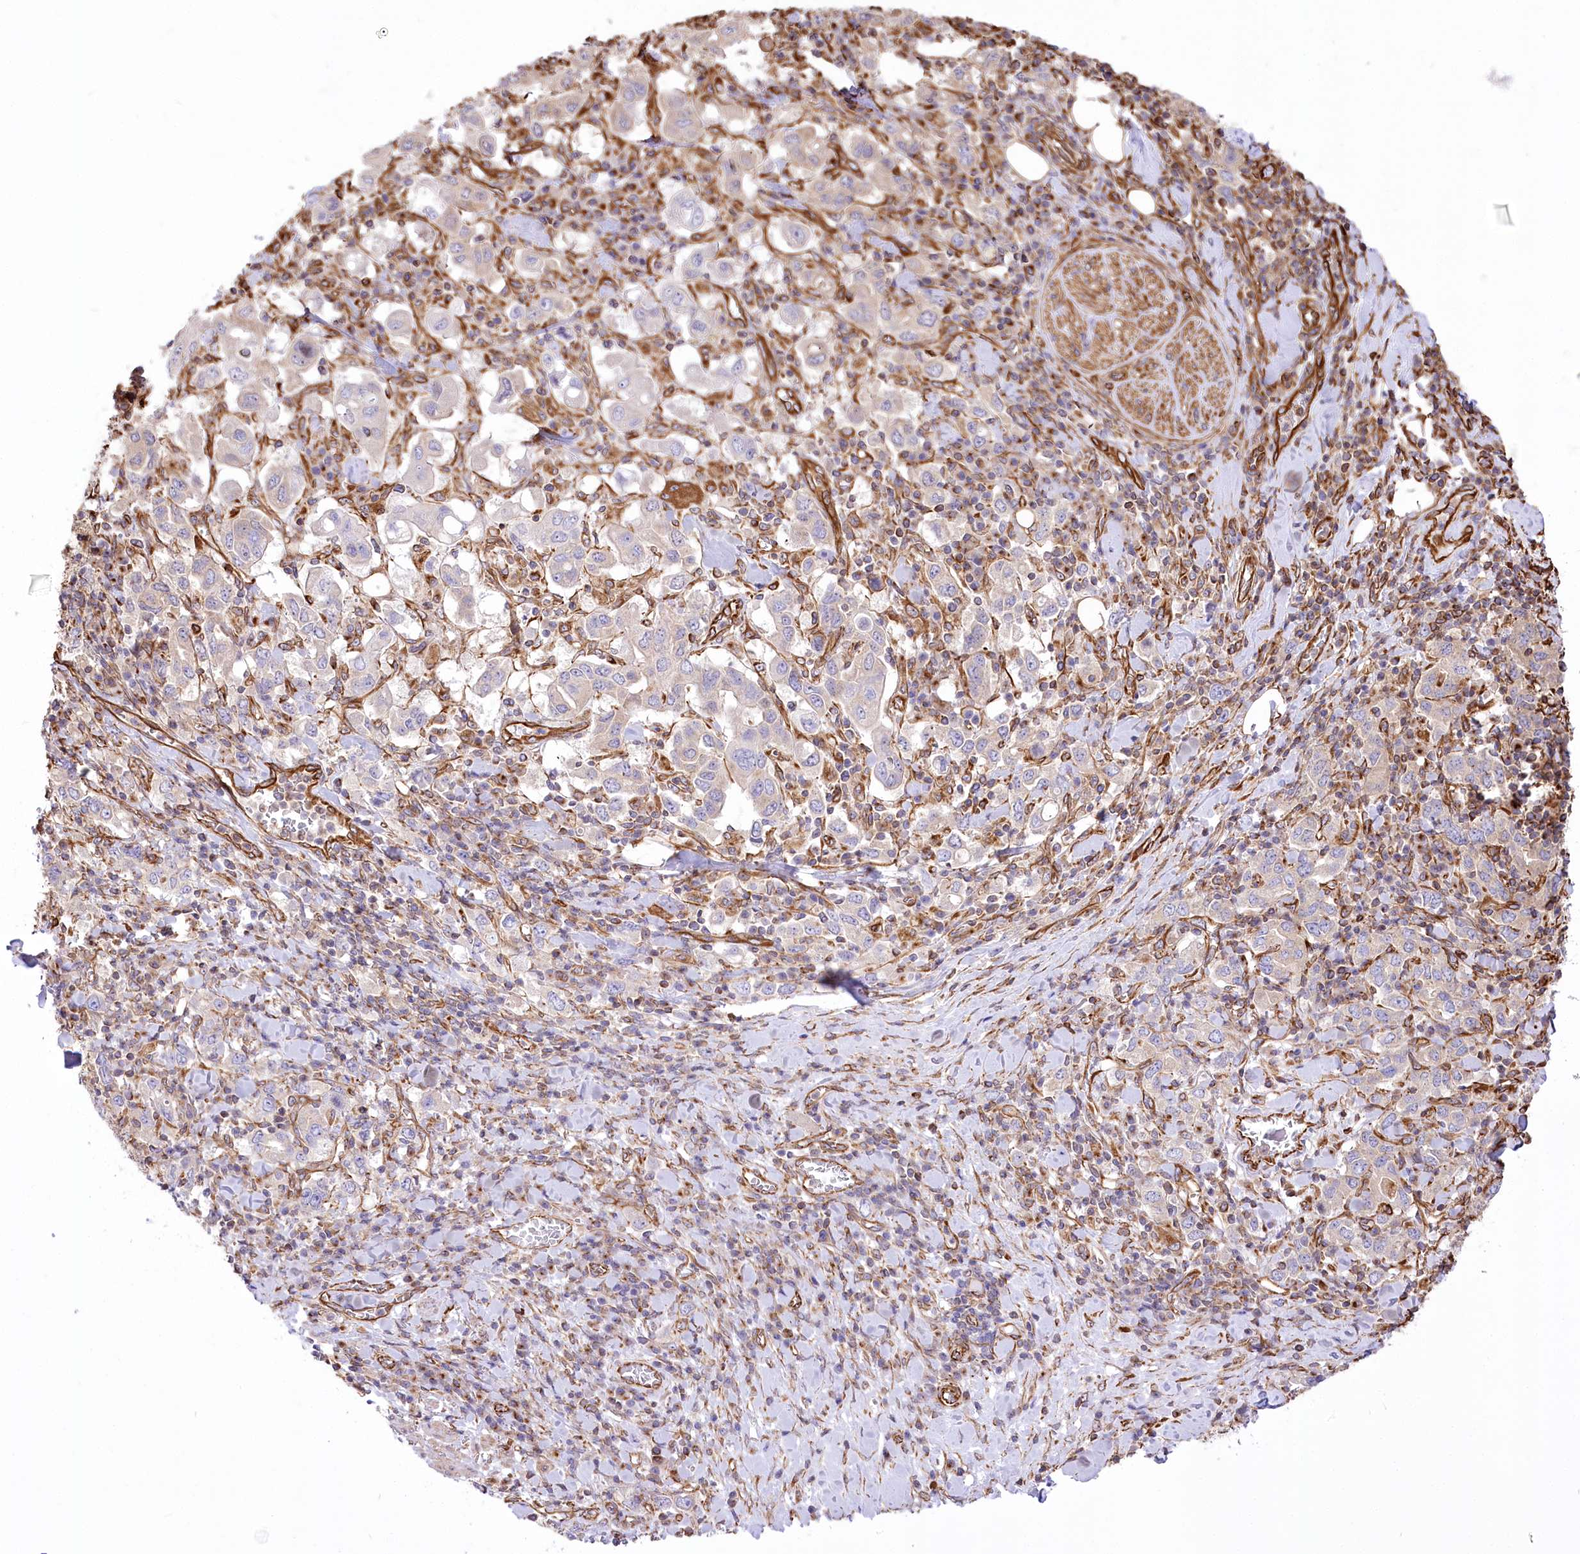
{"staining": {"intensity": "negative", "quantity": "none", "location": "none"}, "tissue": "stomach cancer", "cell_type": "Tumor cells", "image_type": "cancer", "snomed": [{"axis": "morphology", "description": "Adenocarcinoma, NOS"}, {"axis": "topography", "description": "Stomach, upper"}], "caption": "Tumor cells are negative for protein expression in human stomach cancer. Nuclei are stained in blue.", "gene": "TTC1", "patient": {"sex": "male", "age": 62}}